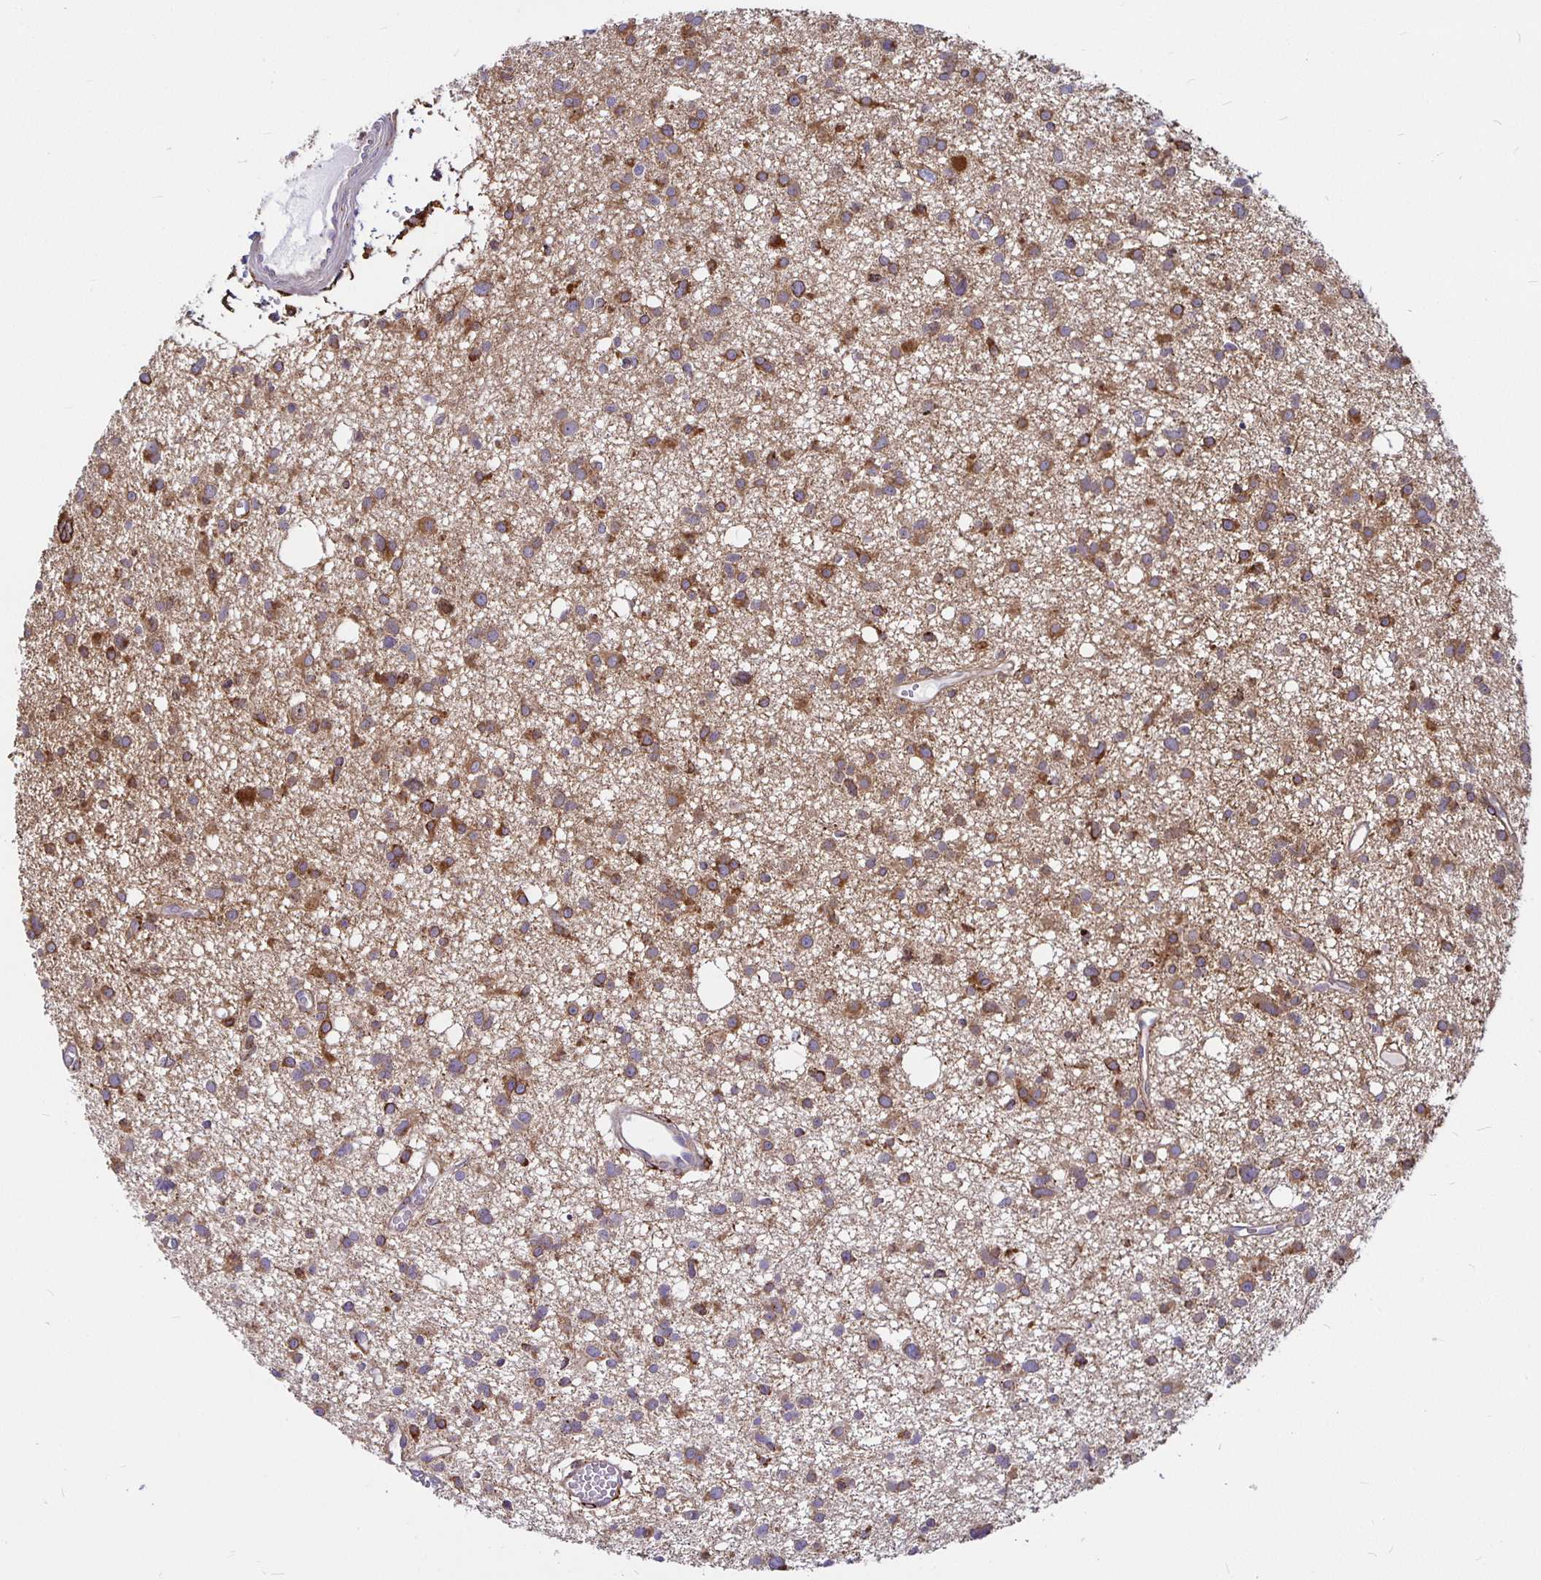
{"staining": {"intensity": "moderate", "quantity": ">75%", "location": "cytoplasmic/membranous"}, "tissue": "glioma", "cell_type": "Tumor cells", "image_type": "cancer", "snomed": [{"axis": "morphology", "description": "Glioma, malignant, High grade"}, {"axis": "topography", "description": "Brain"}], "caption": "Tumor cells exhibit medium levels of moderate cytoplasmic/membranous staining in about >75% of cells in human malignant glioma (high-grade).", "gene": "P4HA2", "patient": {"sex": "male", "age": 23}}